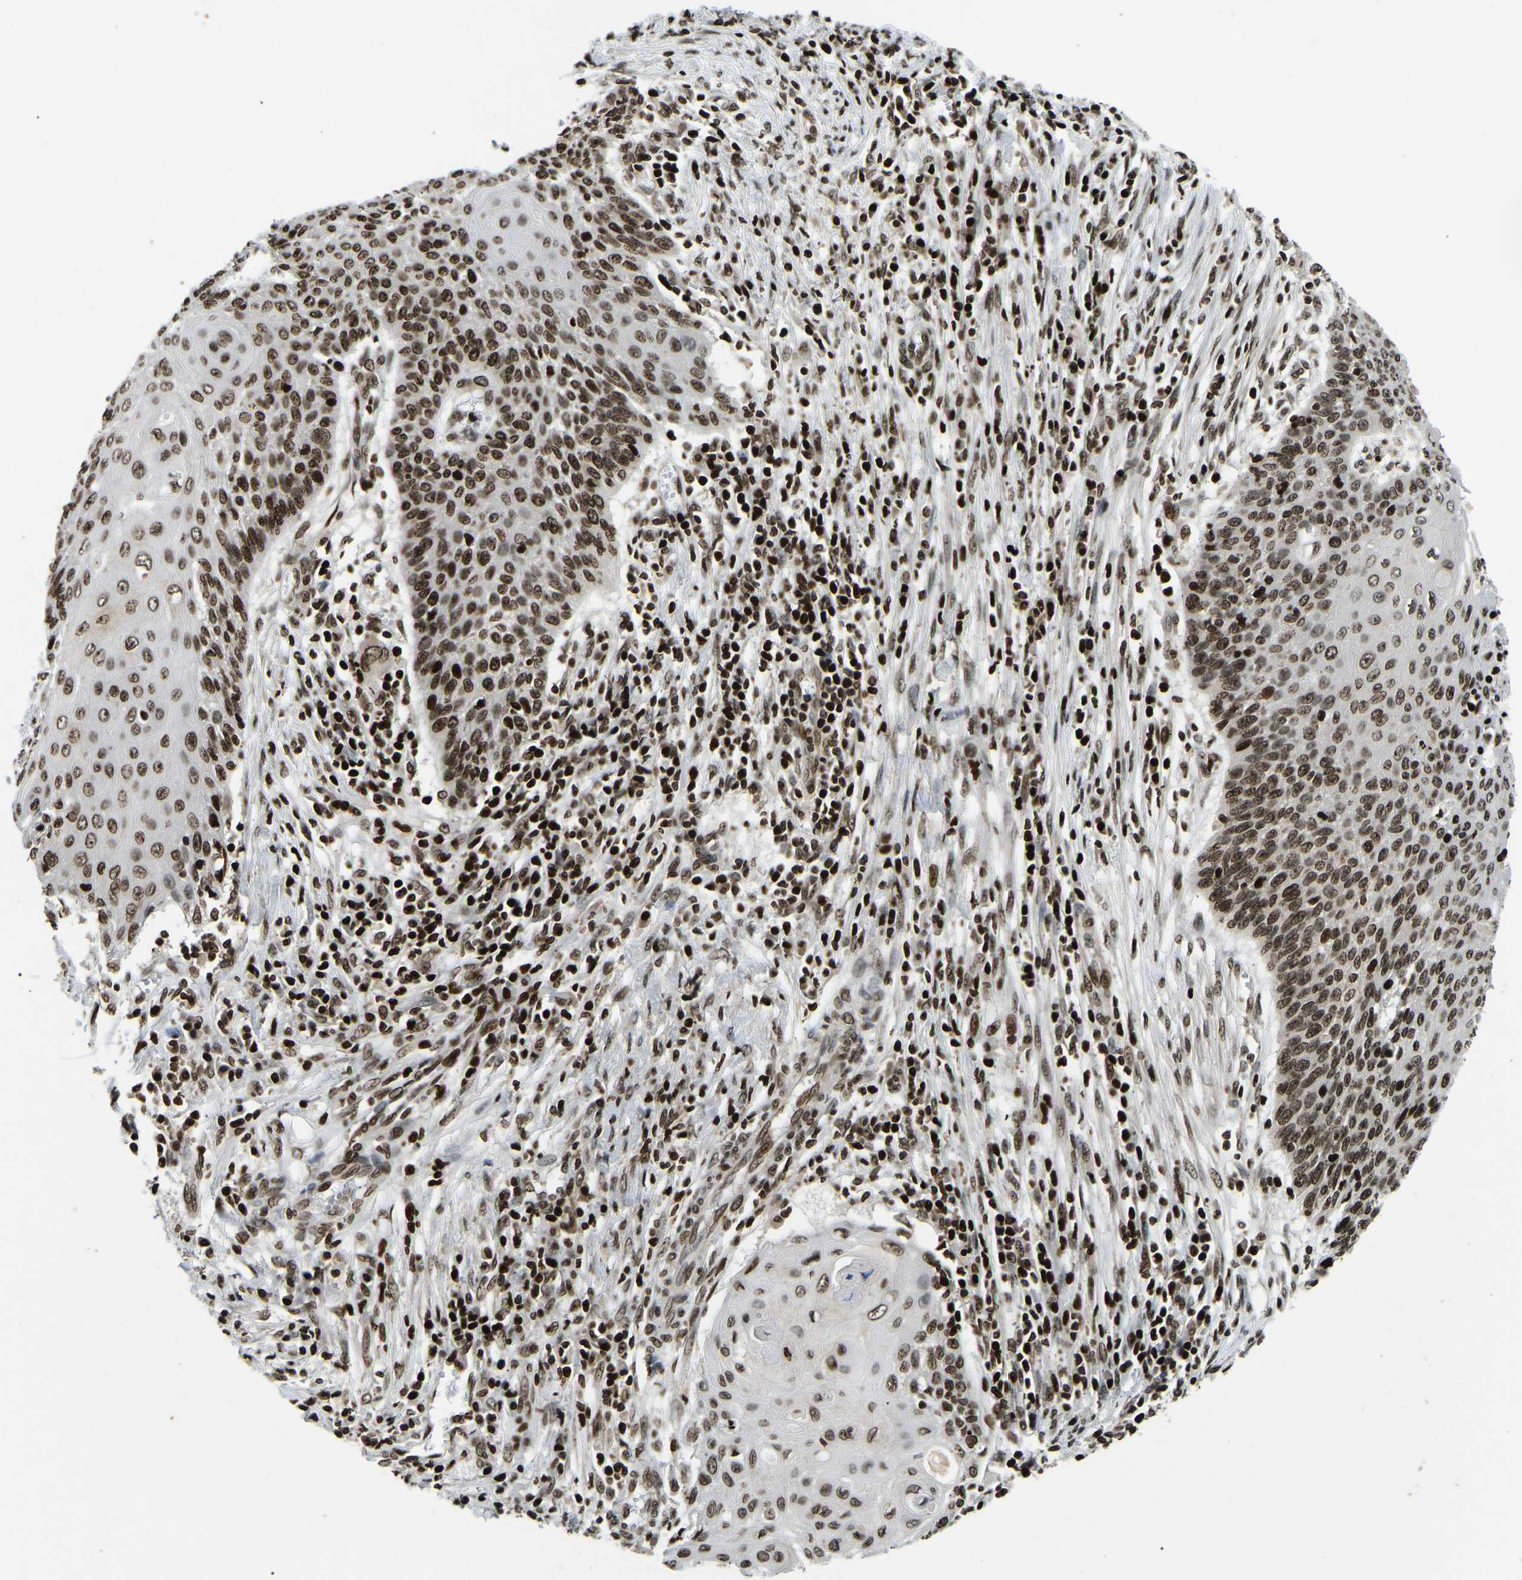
{"staining": {"intensity": "strong", "quantity": ">75%", "location": "nuclear"}, "tissue": "cervical cancer", "cell_type": "Tumor cells", "image_type": "cancer", "snomed": [{"axis": "morphology", "description": "Squamous cell carcinoma, NOS"}, {"axis": "topography", "description": "Cervix"}], "caption": "Protein staining exhibits strong nuclear staining in about >75% of tumor cells in cervical cancer (squamous cell carcinoma).", "gene": "LRRC61", "patient": {"sex": "female", "age": 39}}